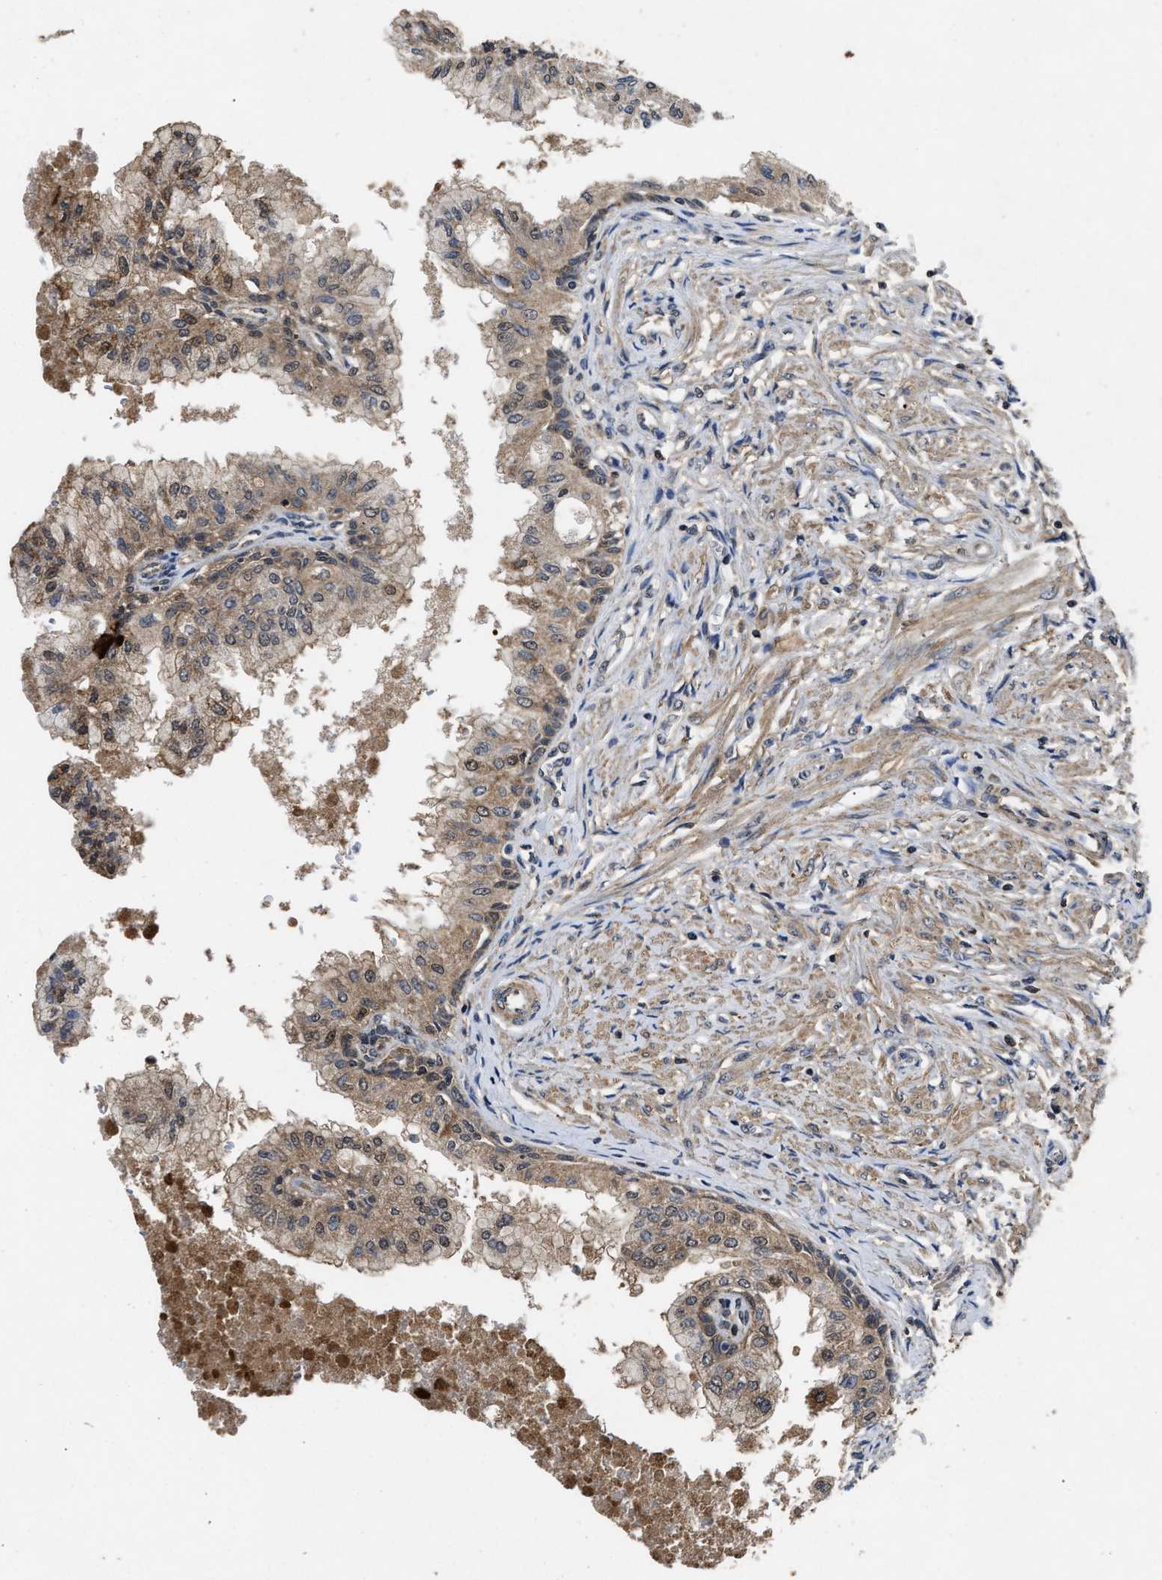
{"staining": {"intensity": "strong", "quantity": ">75%", "location": "cytoplasmic/membranous,nuclear"}, "tissue": "prostate", "cell_type": "Glandular cells", "image_type": "normal", "snomed": [{"axis": "morphology", "description": "Normal tissue, NOS"}, {"axis": "topography", "description": "Prostate"}, {"axis": "topography", "description": "Seminal veicle"}], "caption": "Immunohistochemical staining of benign prostate exhibits strong cytoplasmic/membranous,nuclear protein staining in approximately >75% of glandular cells.", "gene": "ACAT2", "patient": {"sex": "male", "age": 60}}